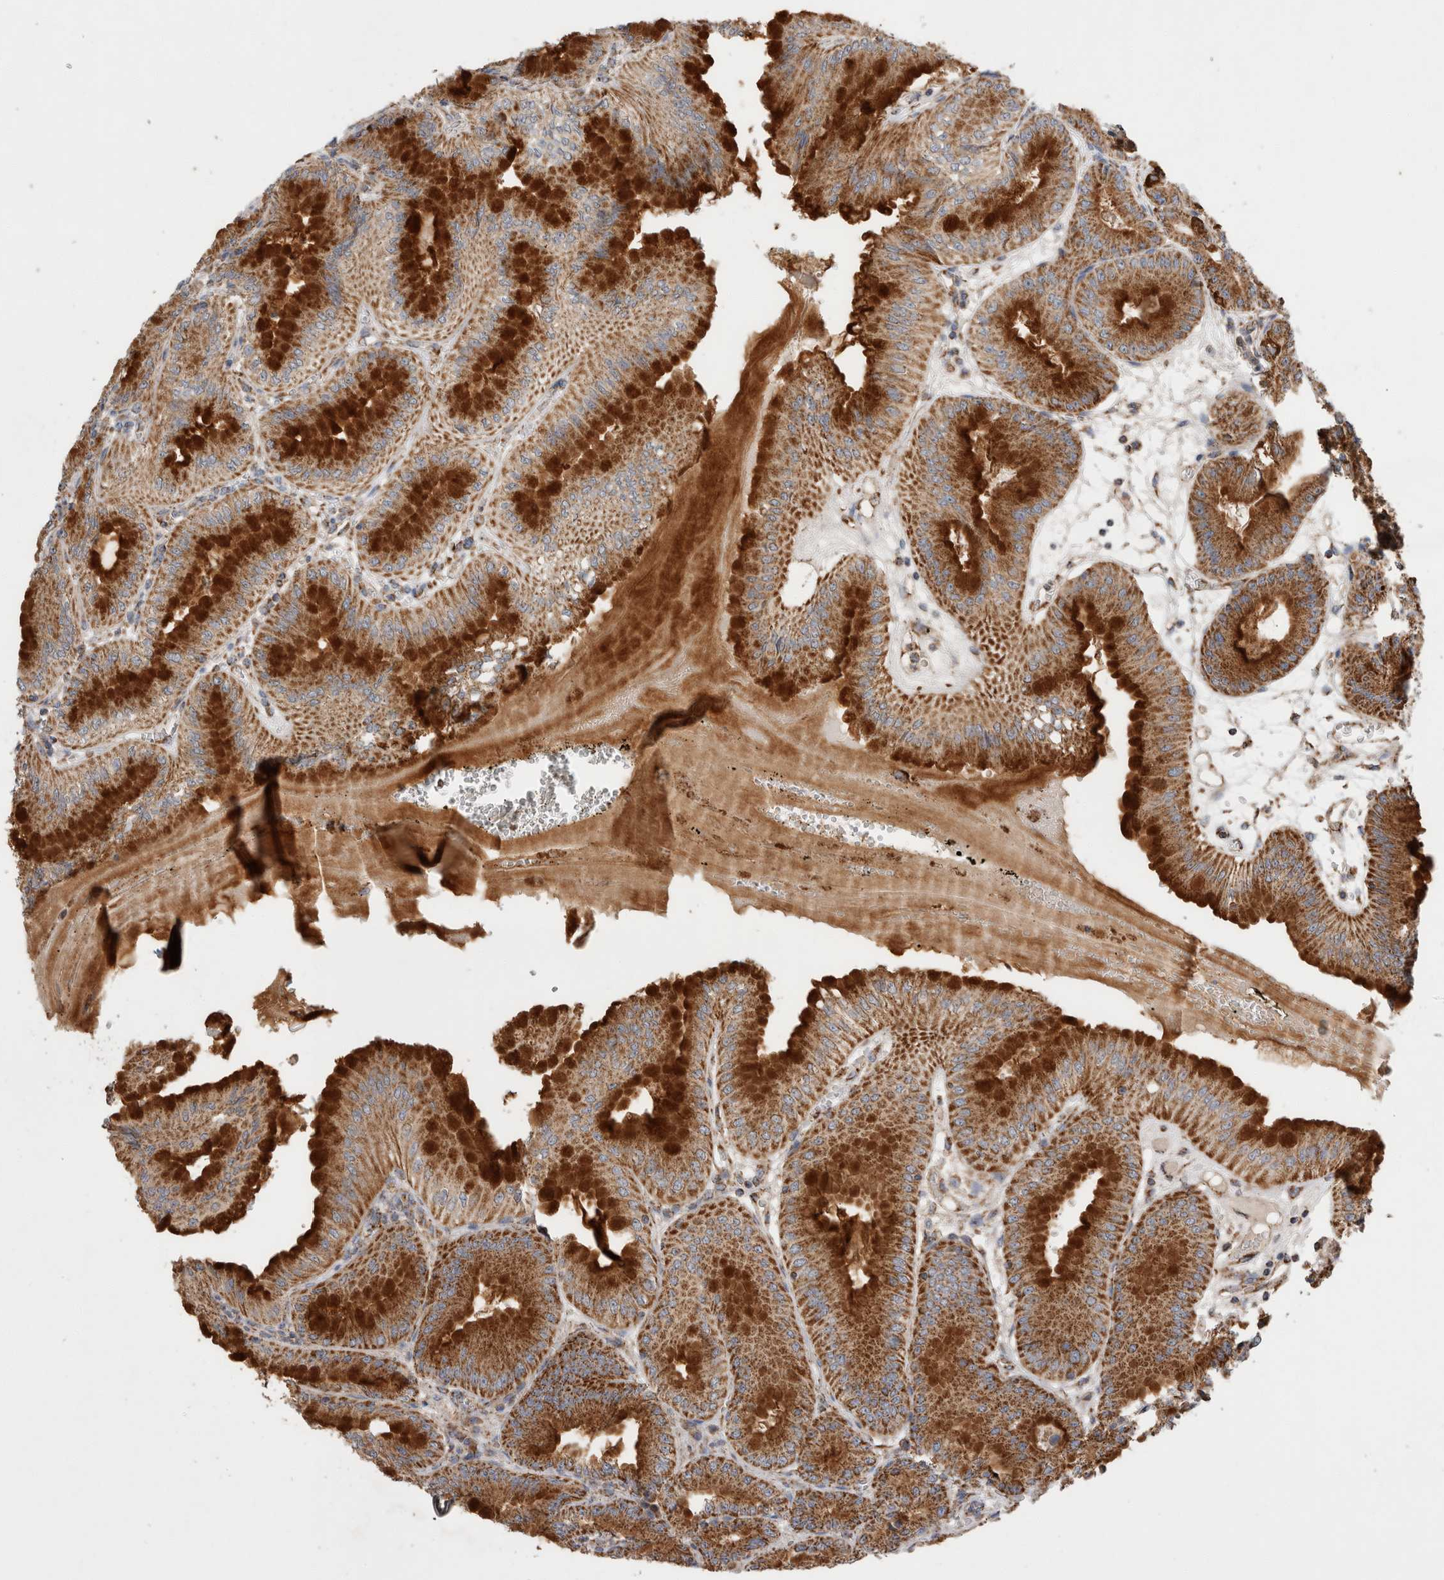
{"staining": {"intensity": "strong", "quantity": ">75%", "location": "cytoplasmic/membranous"}, "tissue": "stomach", "cell_type": "Glandular cells", "image_type": "normal", "snomed": [{"axis": "morphology", "description": "Normal tissue, NOS"}, {"axis": "topography", "description": "Stomach, lower"}], "caption": "The histopathology image reveals staining of unremarkable stomach, revealing strong cytoplasmic/membranous protein staining (brown color) within glandular cells. Nuclei are stained in blue.", "gene": "IARS2", "patient": {"sex": "male", "age": 71}}